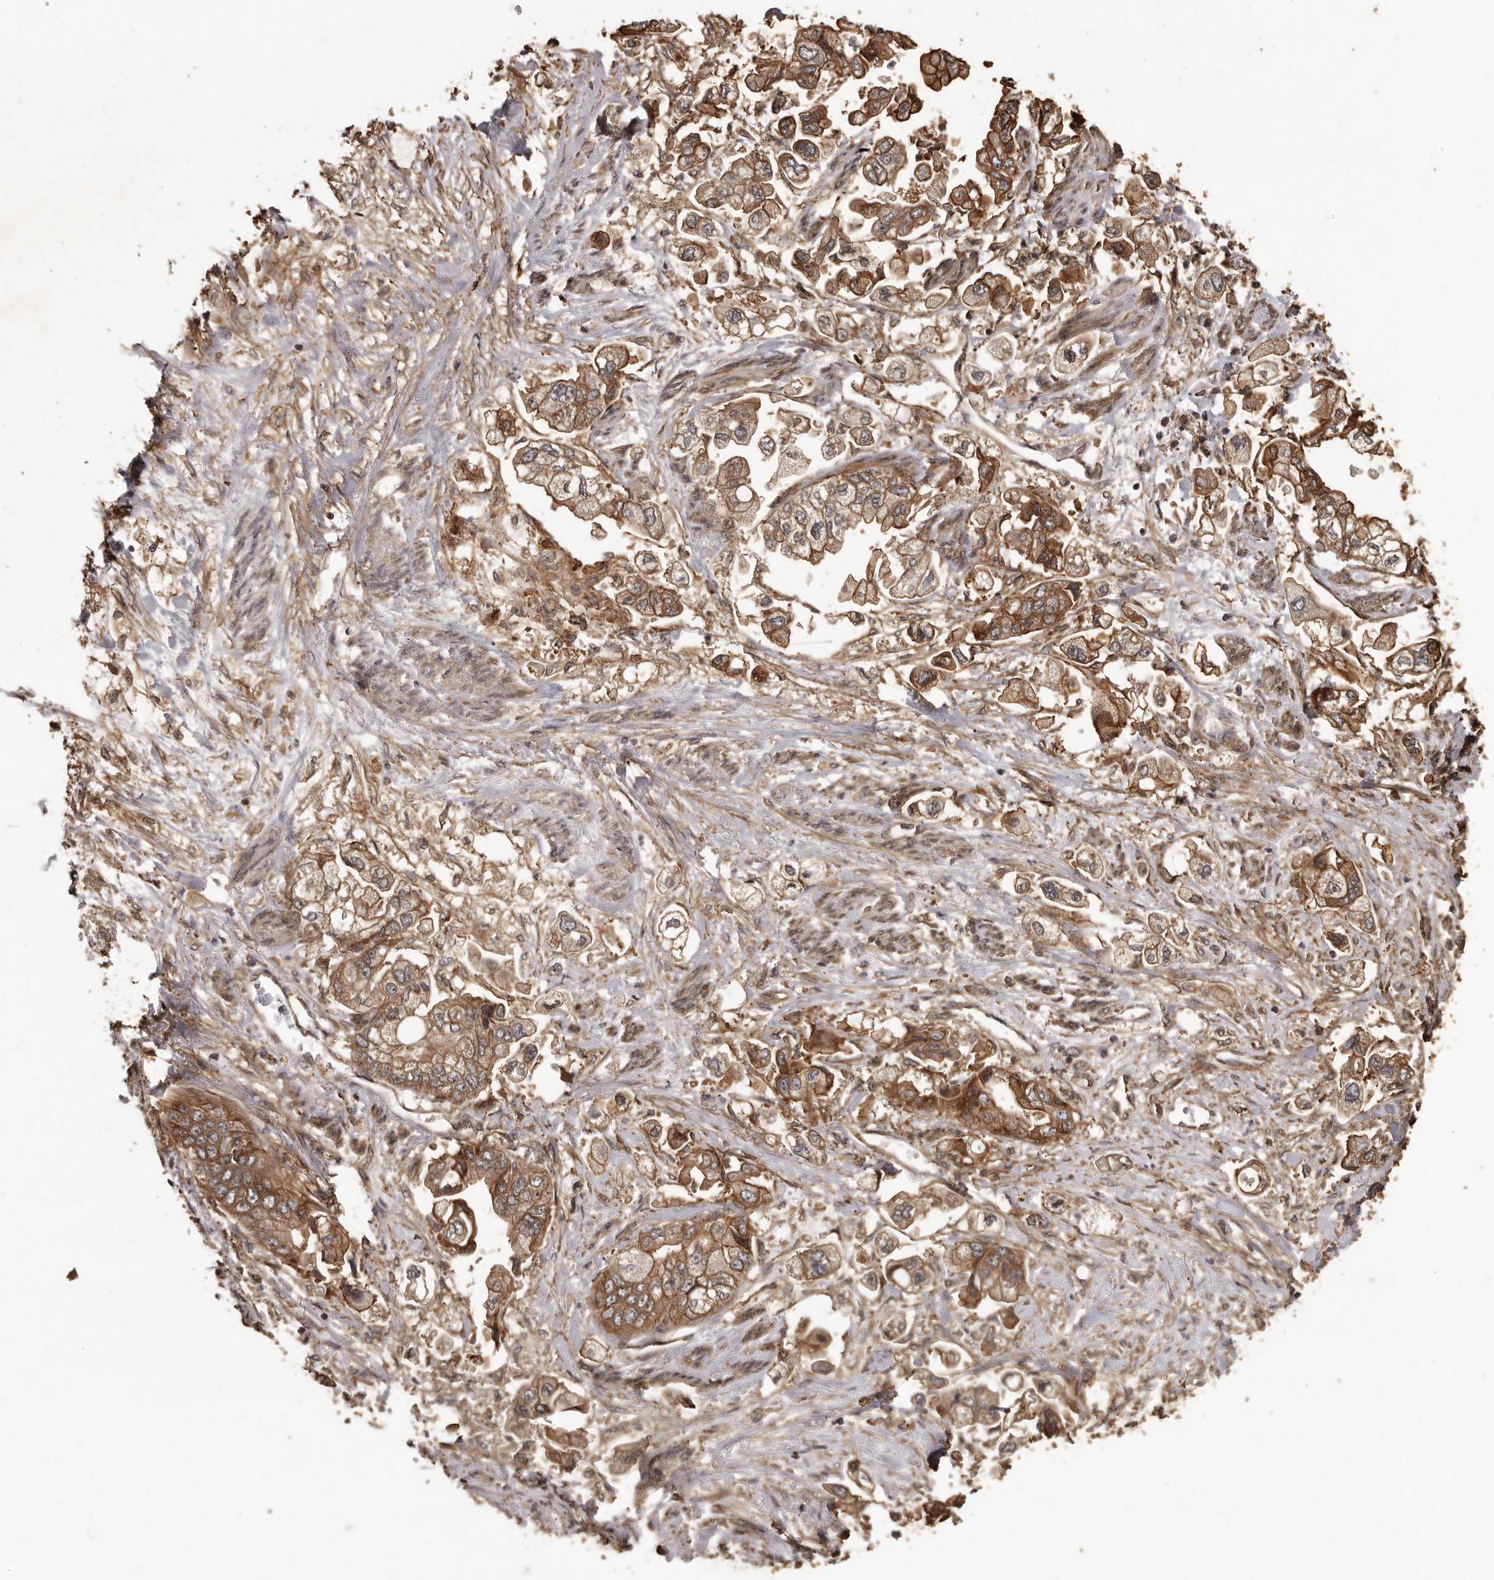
{"staining": {"intensity": "moderate", "quantity": ">75%", "location": "cytoplasmic/membranous"}, "tissue": "stomach cancer", "cell_type": "Tumor cells", "image_type": "cancer", "snomed": [{"axis": "morphology", "description": "Adenocarcinoma, NOS"}, {"axis": "topography", "description": "Stomach"}], "caption": "The immunohistochemical stain shows moderate cytoplasmic/membranous expression in tumor cells of stomach adenocarcinoma tissue.", "gene": "SLITRK6", "patient": {"sex": "male", "age": 62}}